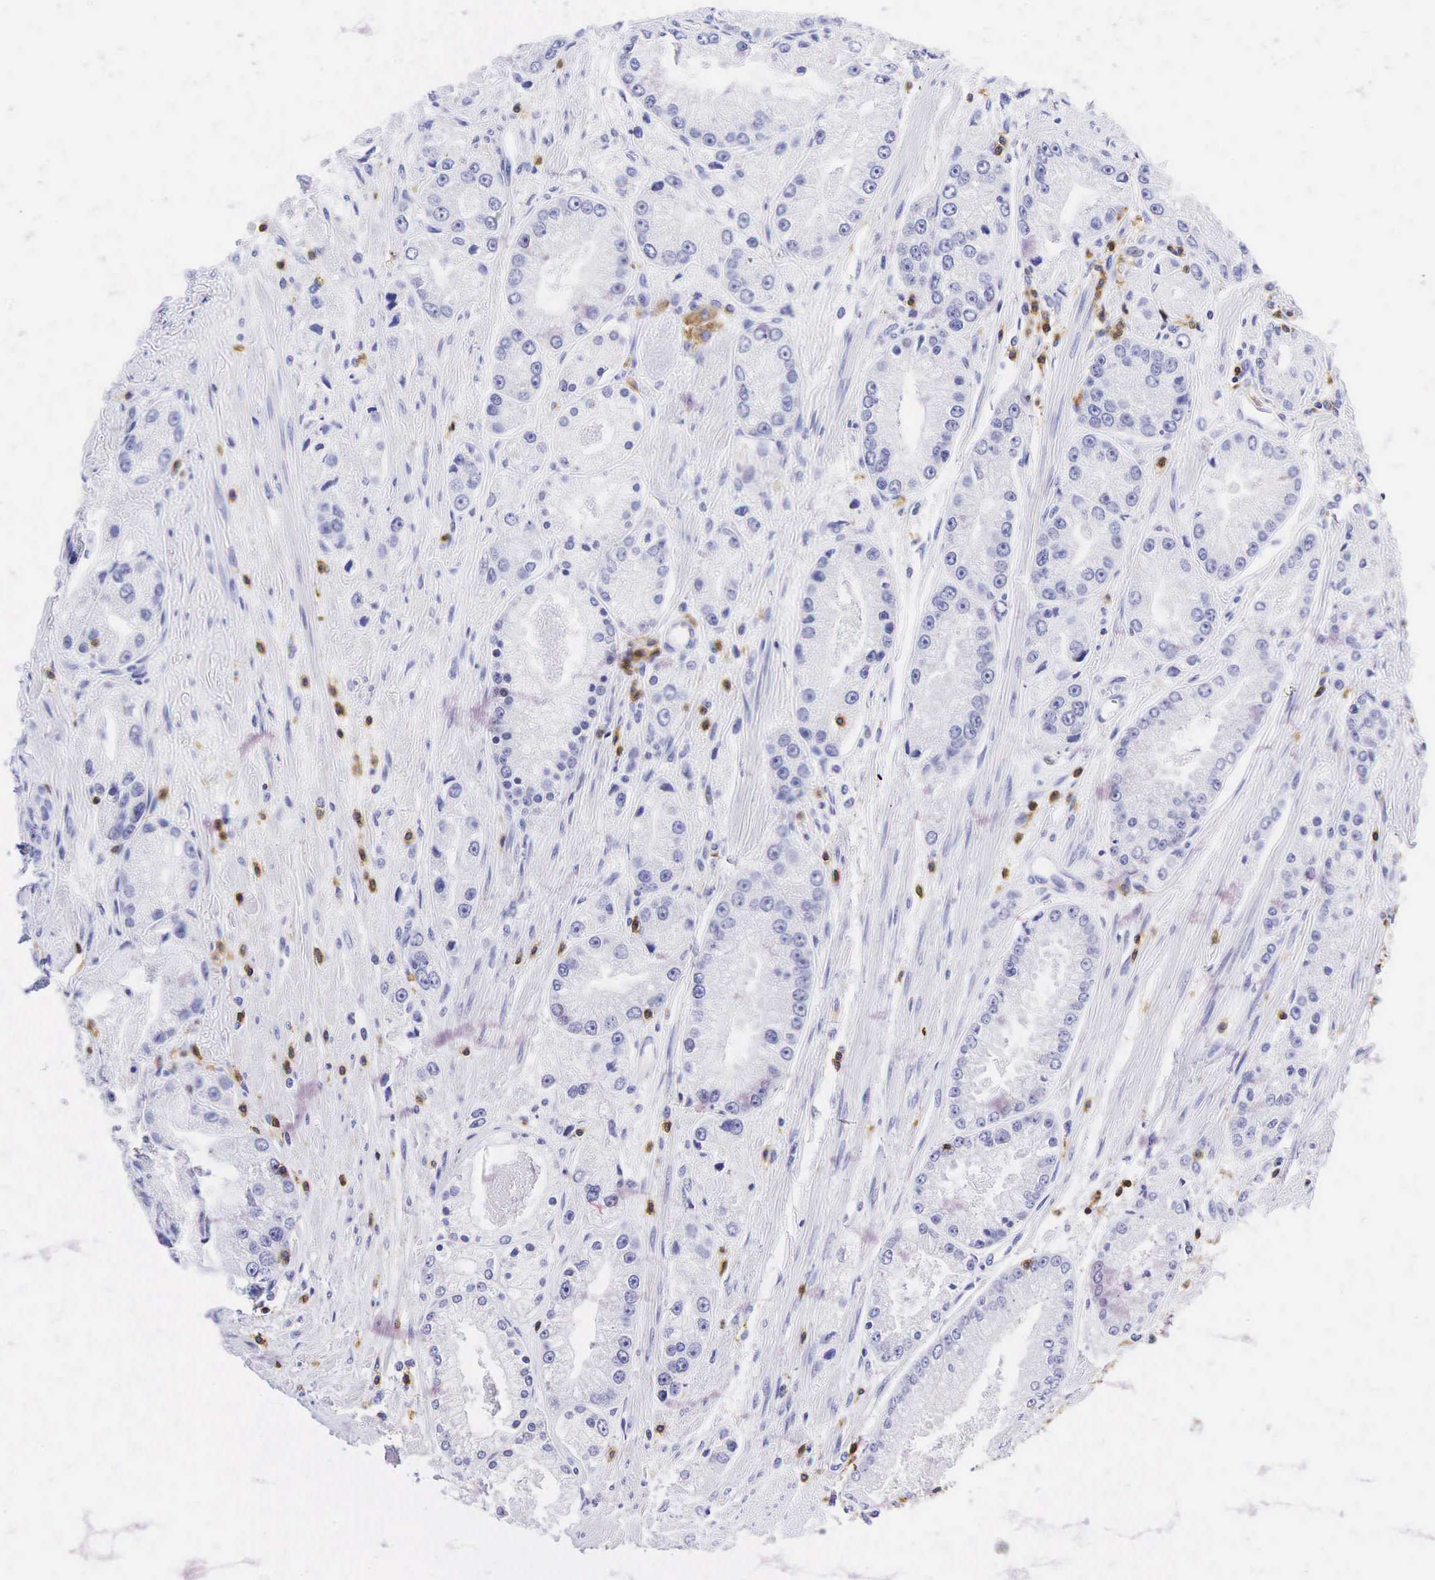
{"staining": {"intensity": "negative", "quantity": "none", "location": "none"}, "tissue": "prostate cancer", "cell_type": "Tumor cells", "image_type": "cancer", "snomed": [{"axis": "morphology", "description": "Adenocarcinoma, Medium grade"}, {"axis": "topography", "description": "Prostate"}], "caption": "The immunohistochemistry (IHC) histopathology image has no significant positivity in tumor cells of prostate medium-grade adenocarcinoma tissue. (DAB (3,3'-diaminobenzidine) IHC with hematoxylin counter stain).", "gene": "CD3E", "patient": {"sex": "male", "age": 72}}